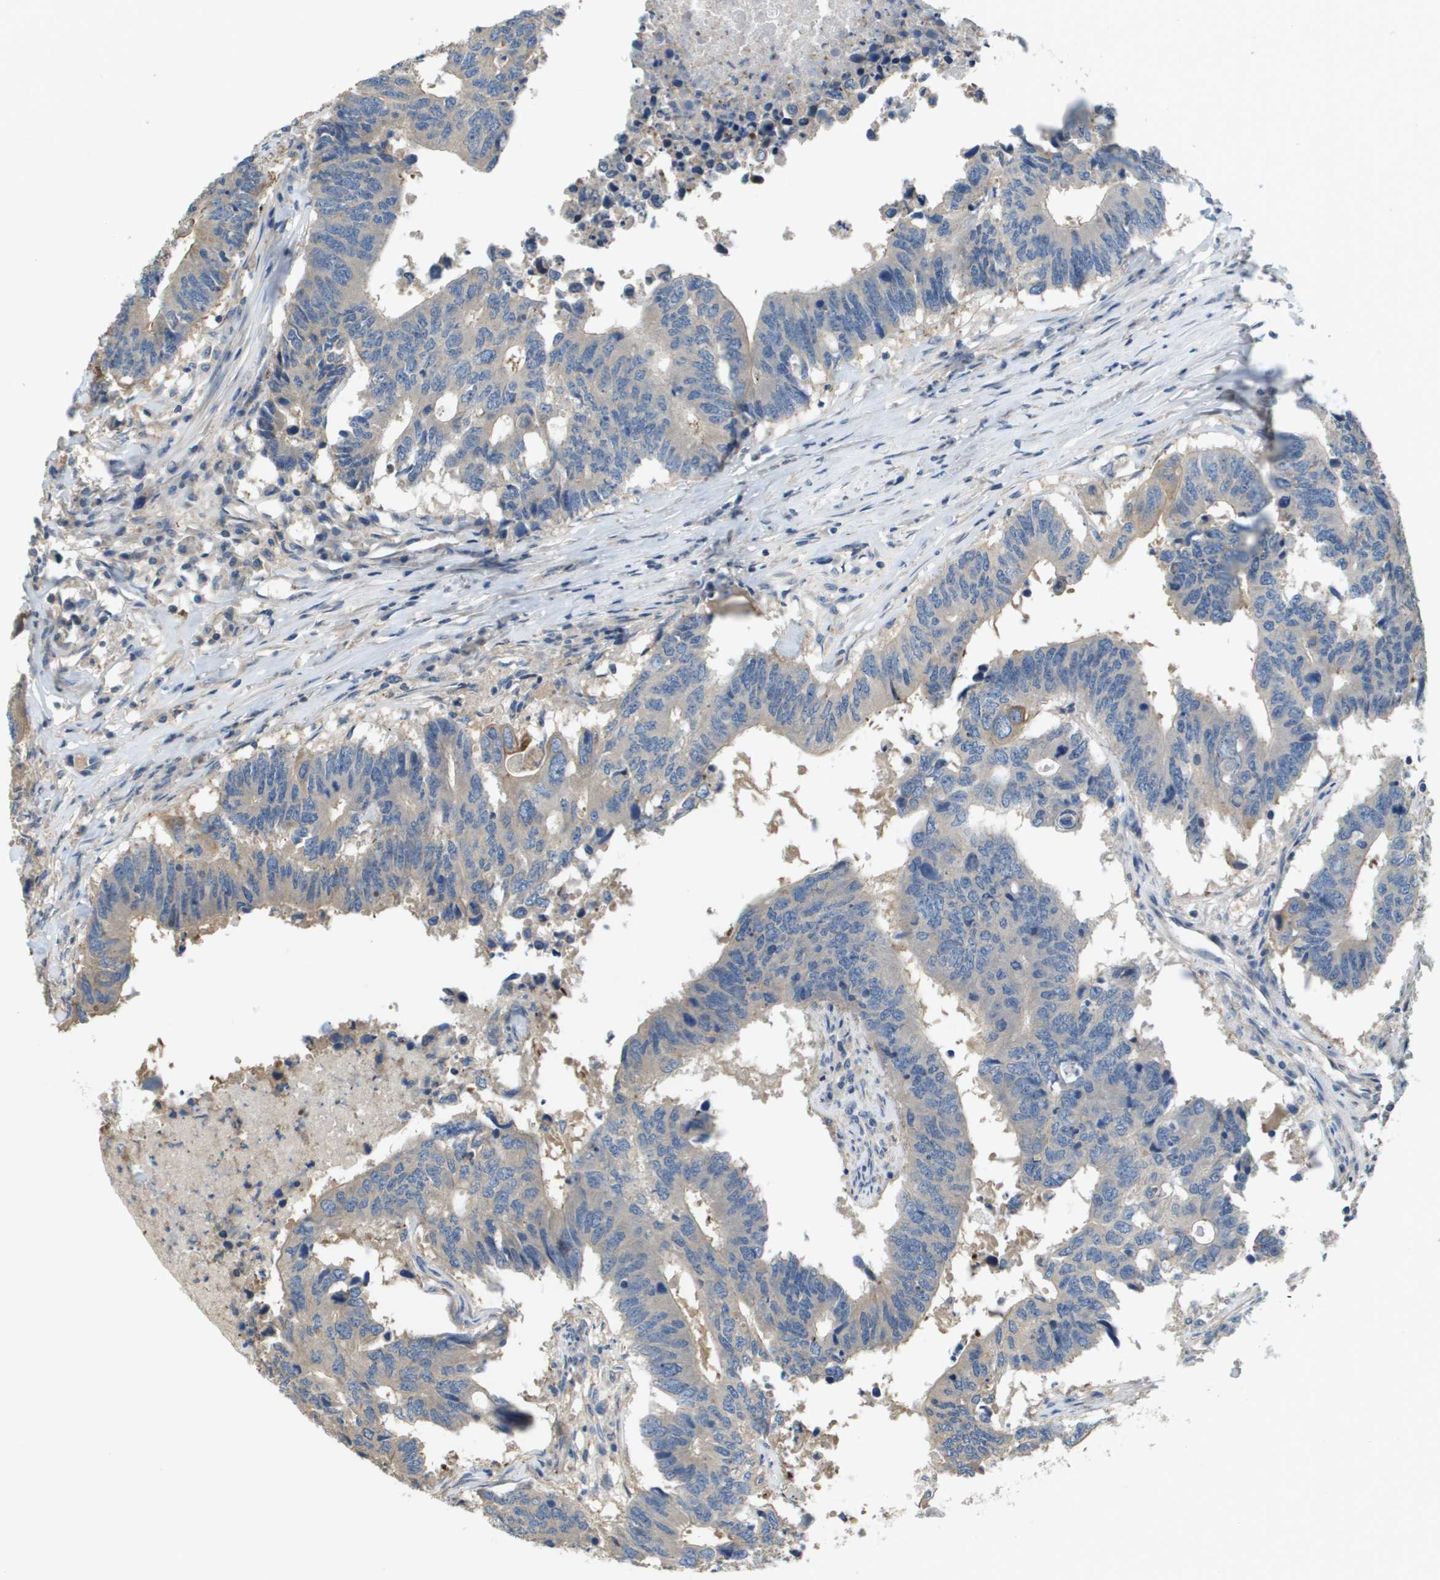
{"staining": {"intensity": "weak", "quantity": "<25%", "location": "cytoplasmic/membranous"}, "tissue": "colorectal cancer", "cell_type": "Tumor cells", "image_type": "cancer", "snomed": [{"axis": "morphology", "description": "Adenocarcinoma, NOS"}, {"axis": "topography", "description": "Colon"}], "caption": "This is a photomicrograph of immunohistochemistry staining of adenocarcinoma (colorectal), which shows no staining in tumor cells. Brightfield microscopy of IHC stained with DAB (3,3'-diaminobenzidine) (brown) and hematoxylin (blue), captured at high magnification.", "gene": "KRT23", "patient": {"sex": "male", "age": 71}}